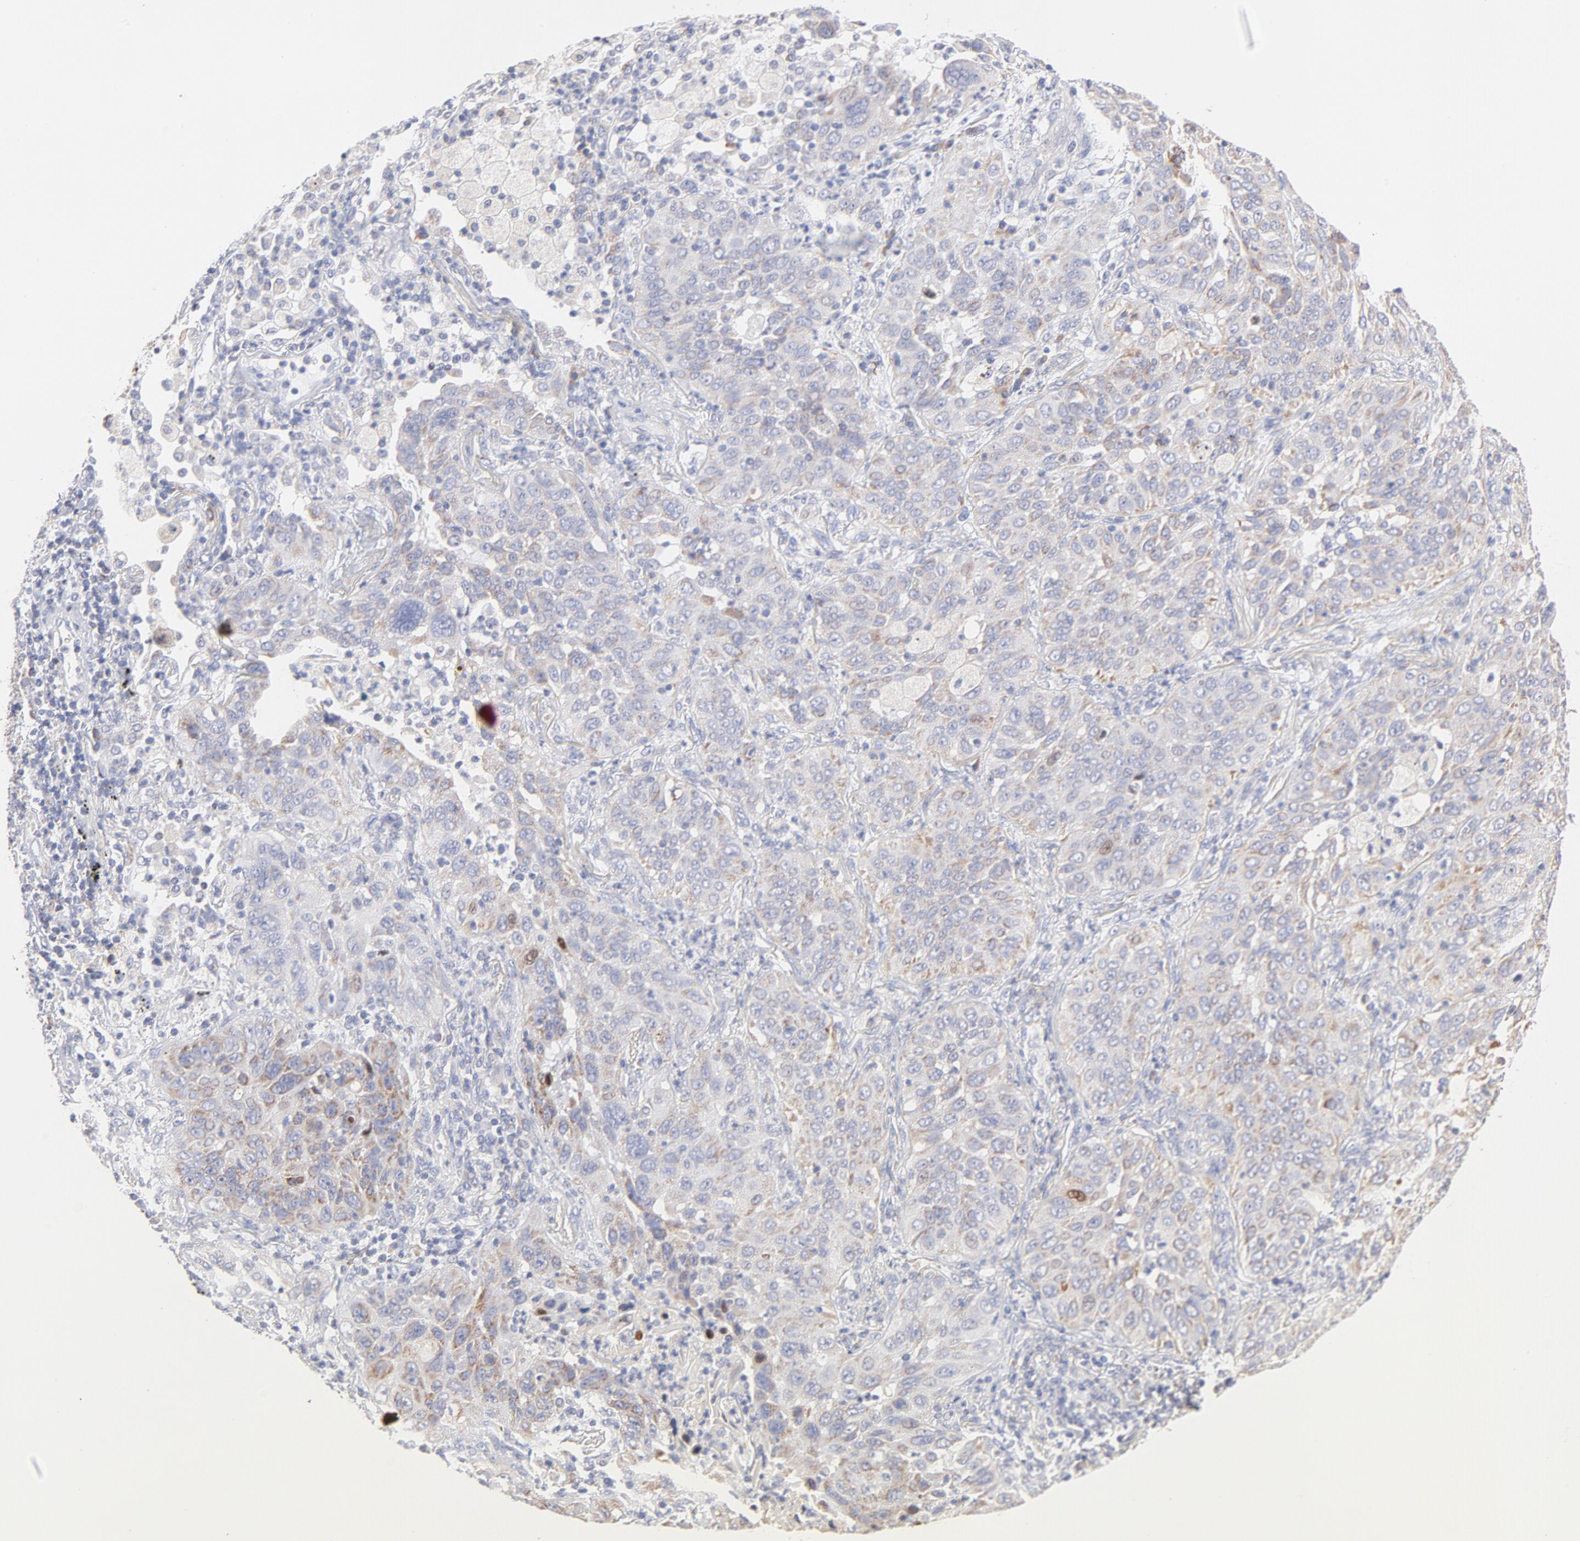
{"staining": {"intensity": "negative", "quantity": "none", "location": "none"}, "tissue": "lung cancer", "cell_type": "Tumor cells", "image_type": "cancer", "snomed": [{"axis": "morphology", "description": "Squamous cell carcinoma, NOS"}, {"axis": "topography", "description": "Lung"}], "caption": "This is an immunohistochemistry (IHC) micrograph of human lung squamous cell carcinoma. There is no staining in tumor cells.", "gene": "TIMM8A", "patient": {"sex": "female", "age": 67}}